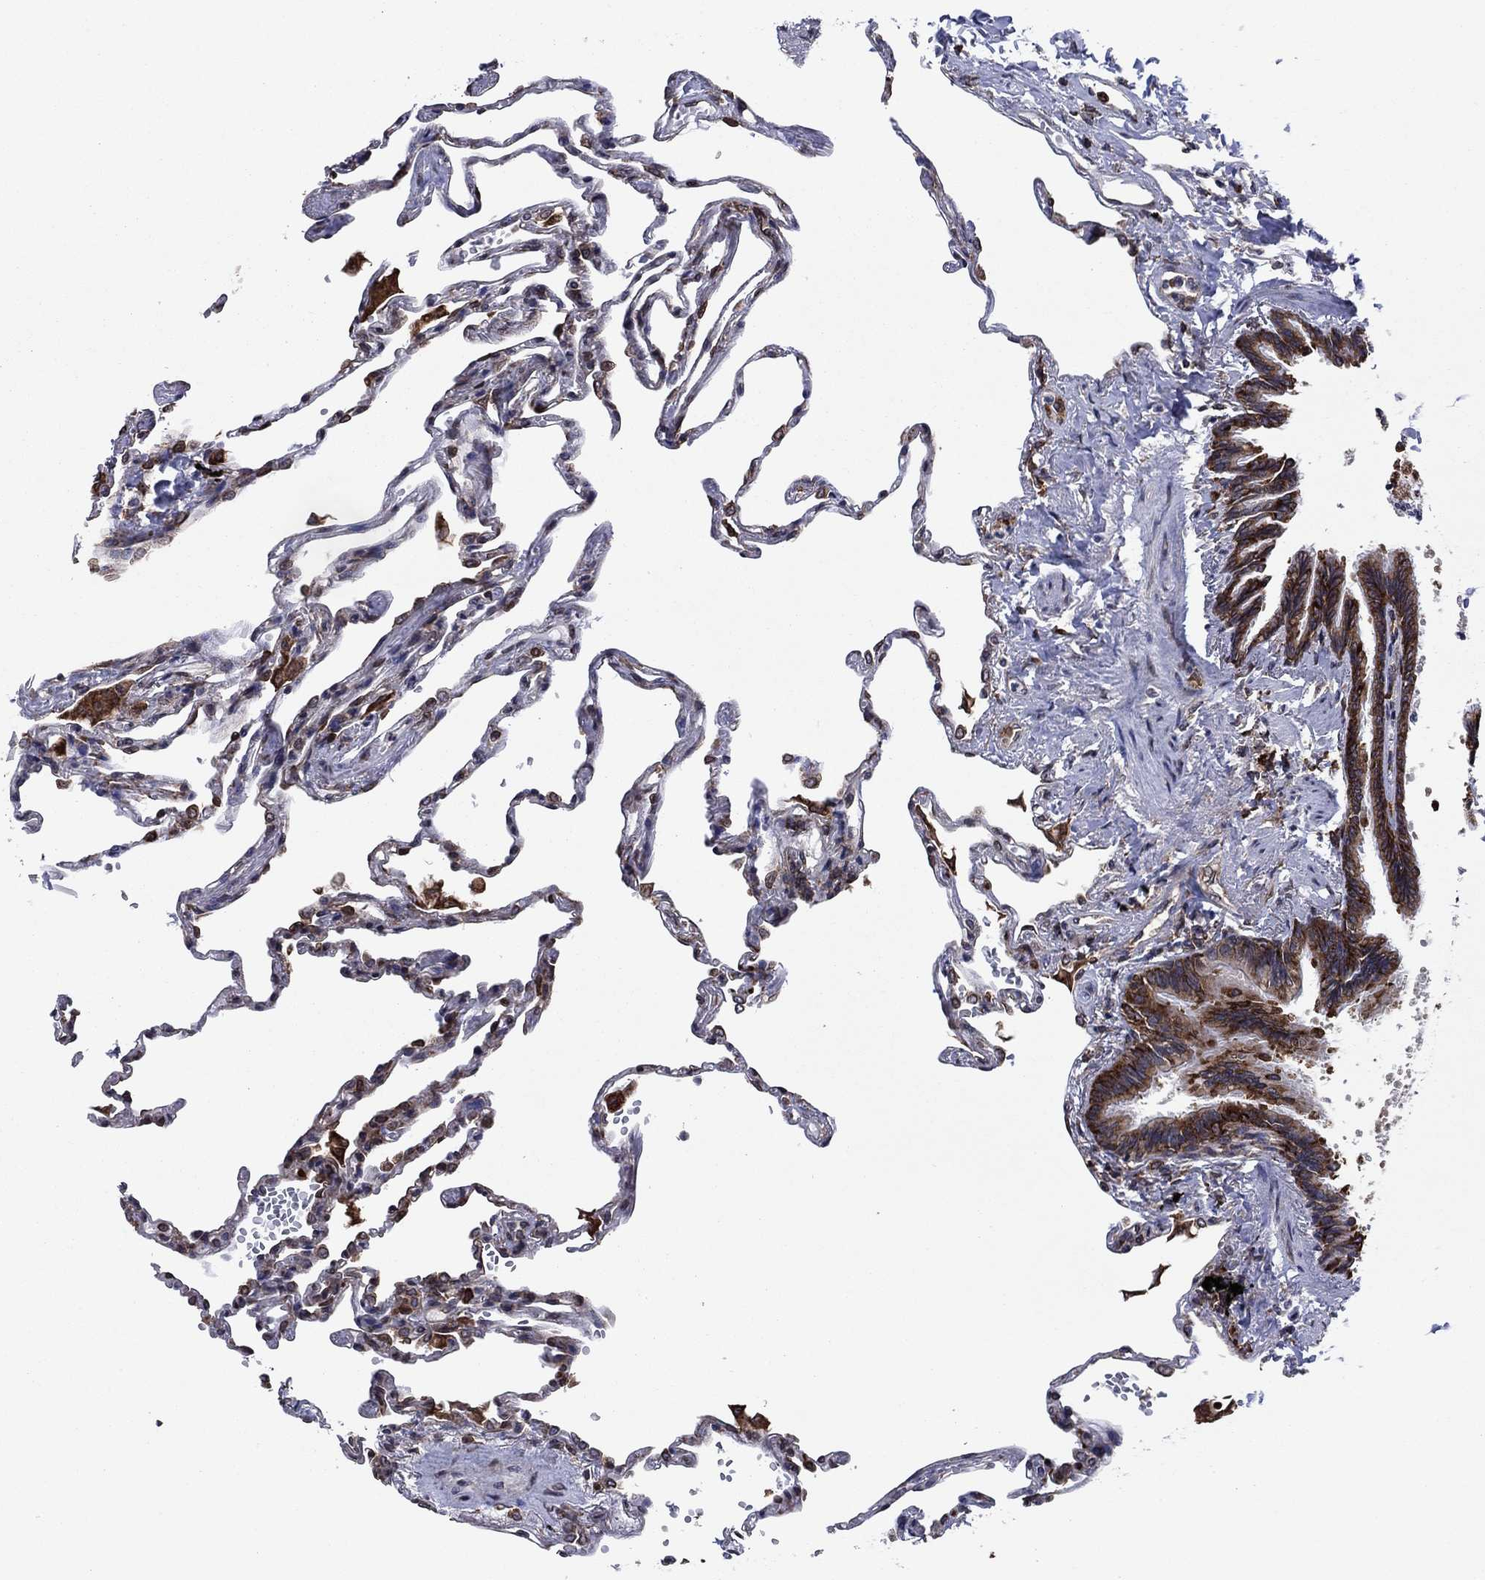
{"staining": {"intensity": "strong", "quantity": "25%-75%", "location": "nuclear"}, "tissue": "lung", "cell_type": "Alveolar cells", "image_type": "normal", "snomed": [{"axis": "morphology", "description": "Normal tissue, NOS"}, {"axis": "topography", "description": "Lung"}], "caption": "Immunohistochemistry of normal human lung displays high levels of strong nuclear staining in approximately 25%-75% of alveolar cells. Nuclei are stained in blue.", "gene": "YBX1", "patient": {"sex": "male", "age": 78}}